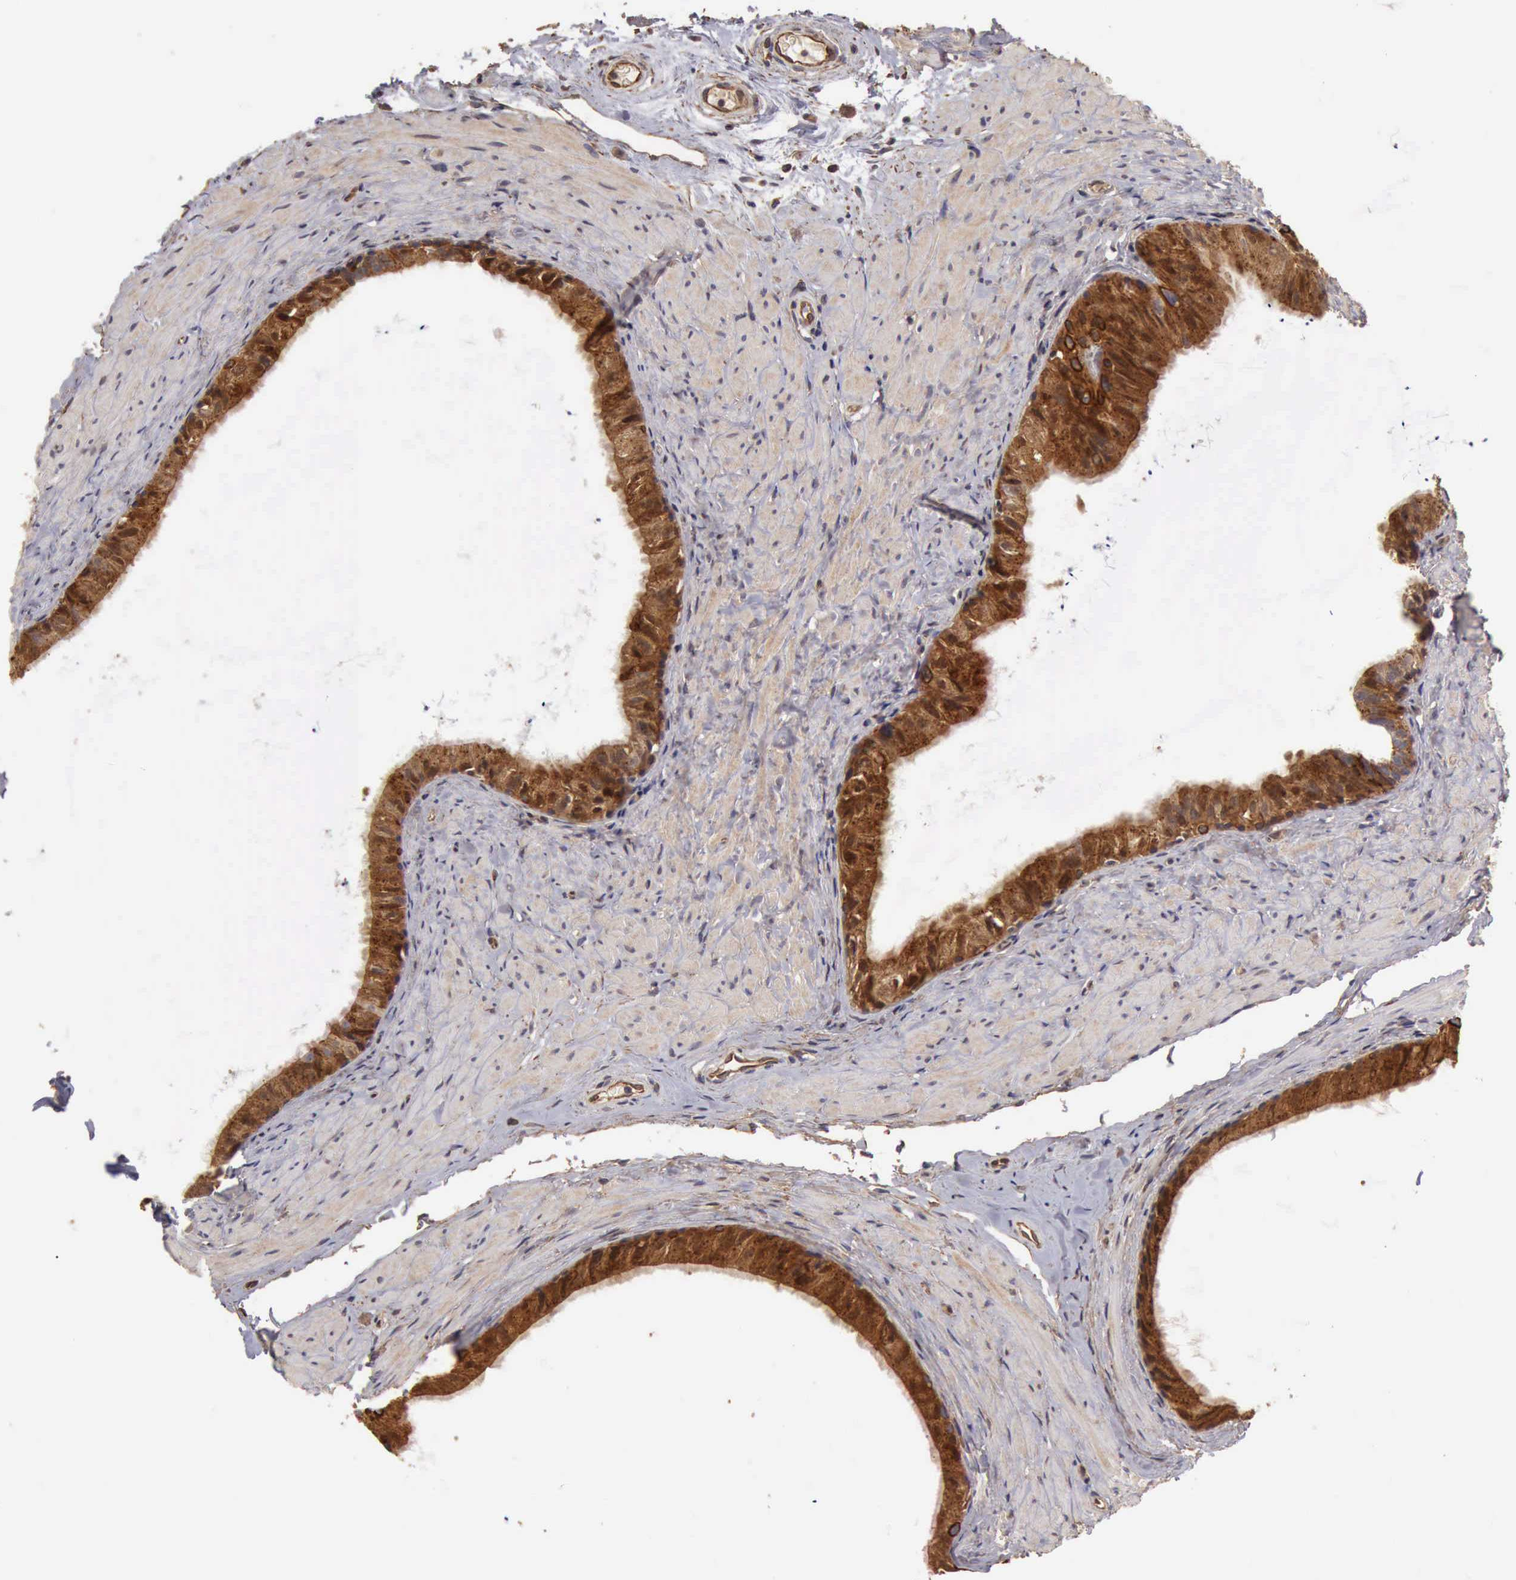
{"staining": {"intensity": "strong", "quantity": ">75%", "location": "cytoplasmic/membranous"}, "tissue": "epididymis", "cell_type": "Glandular cells", "image_type": "normal", "snomed": [{"axis": "morphology", "description": "Normal tissue, NOS"}, {"axis": "topography", "description": "Epididymis"}], "caption": "An image showing strong cytoplasmic/membranous expression in about >75% of glandular cells in benign epididymis, as visualized by brown immunohistochemical staining.", "gene": "BMX", "patient": {"sex": "male", "age": 77}}